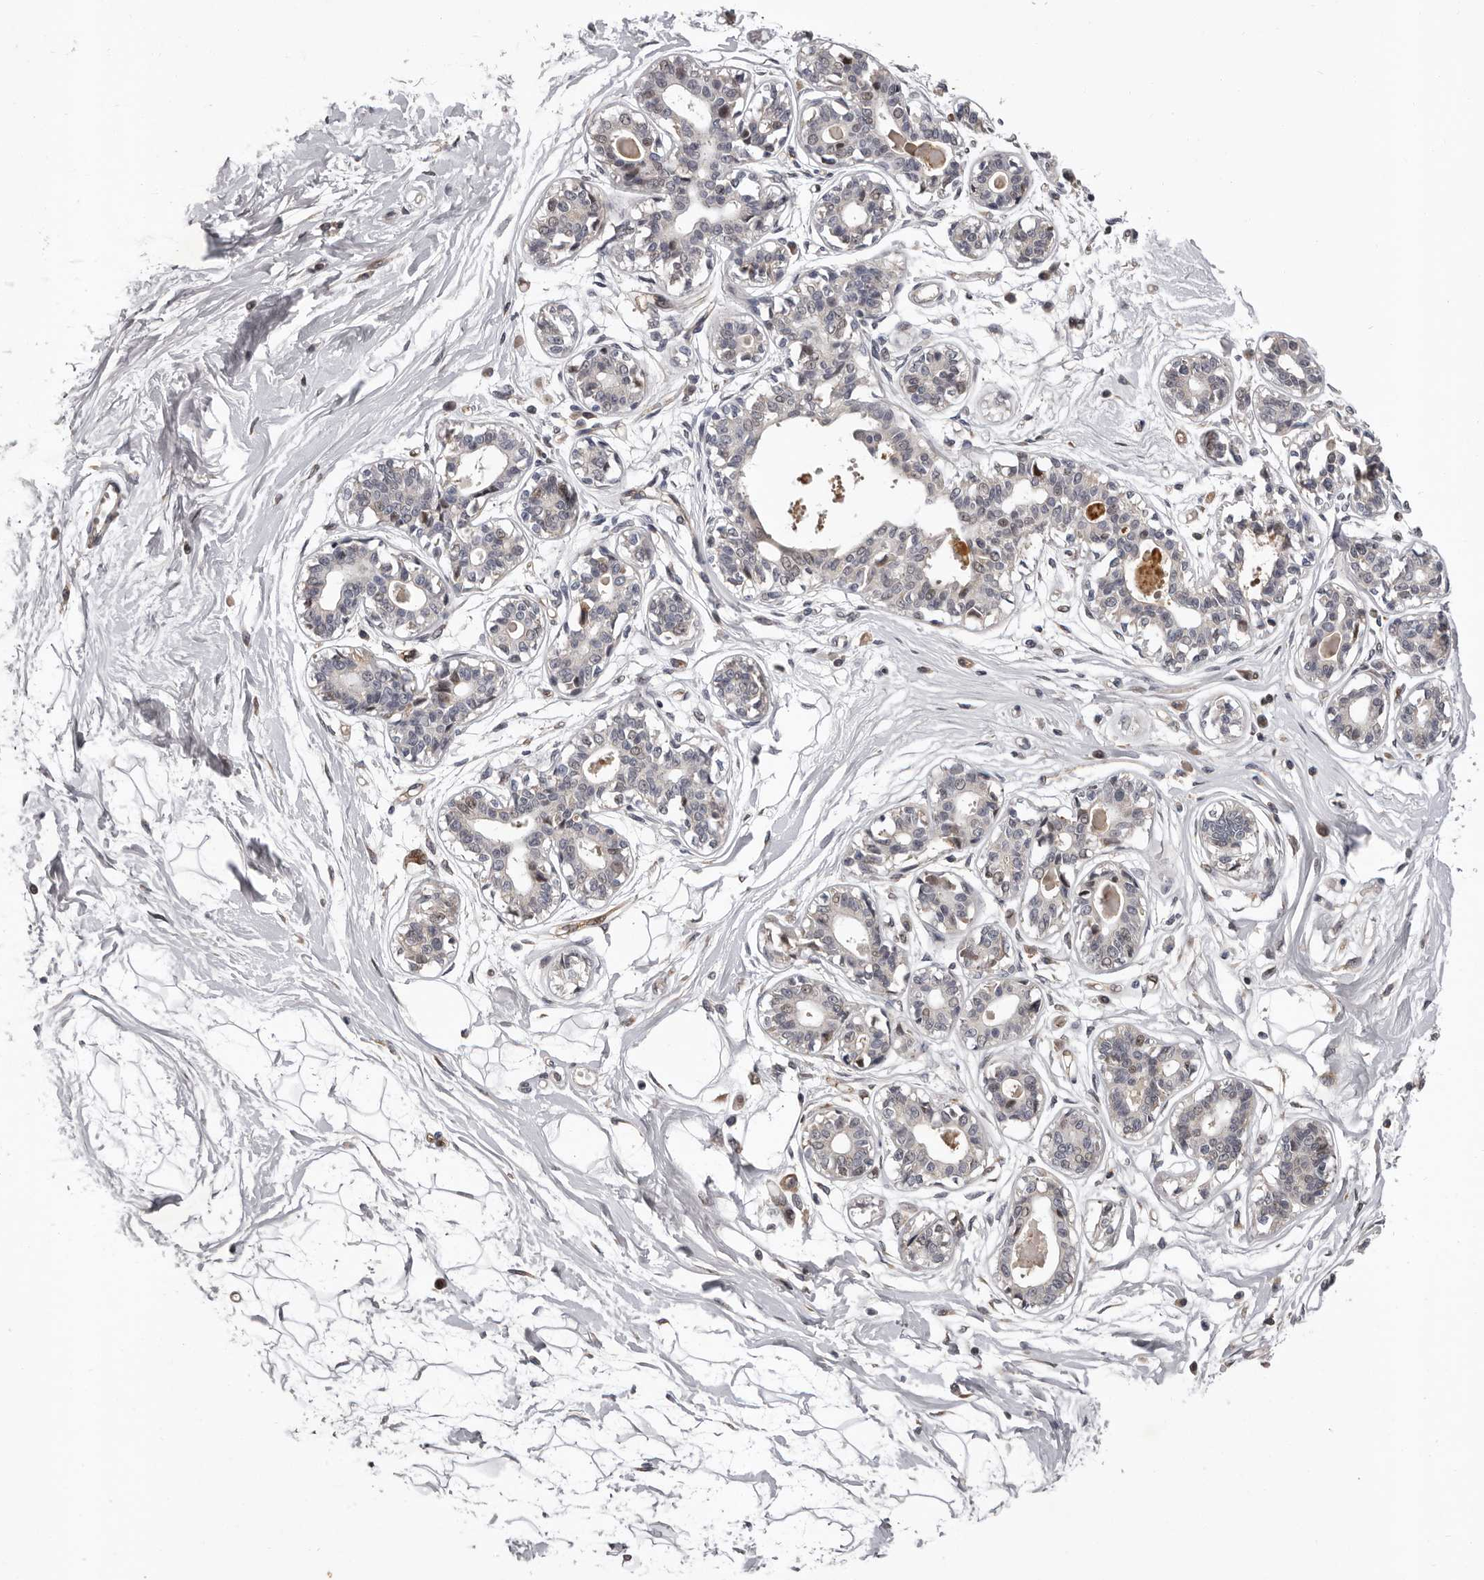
{"staining": {"intensity": "negative", "quantity": "none", "location": "none"}, "tissue": "breast", "cell_type": "Adipocytes", "image_type": "normal", "snomed": [{"axis": "morphology", "description": "Normal tissue, NOS"}, {"axis": "topography", "description": "Breast"}], "caption": "This histopathology image is of benign breast stained with immunohistochemistry to label a protein in brown with the nuclei are counter-stained blue. There is no staining in adipocytes. Nuclei are stained in blue.", "gene": "MED8", "patient": {"sex": "female", "age": 45}}